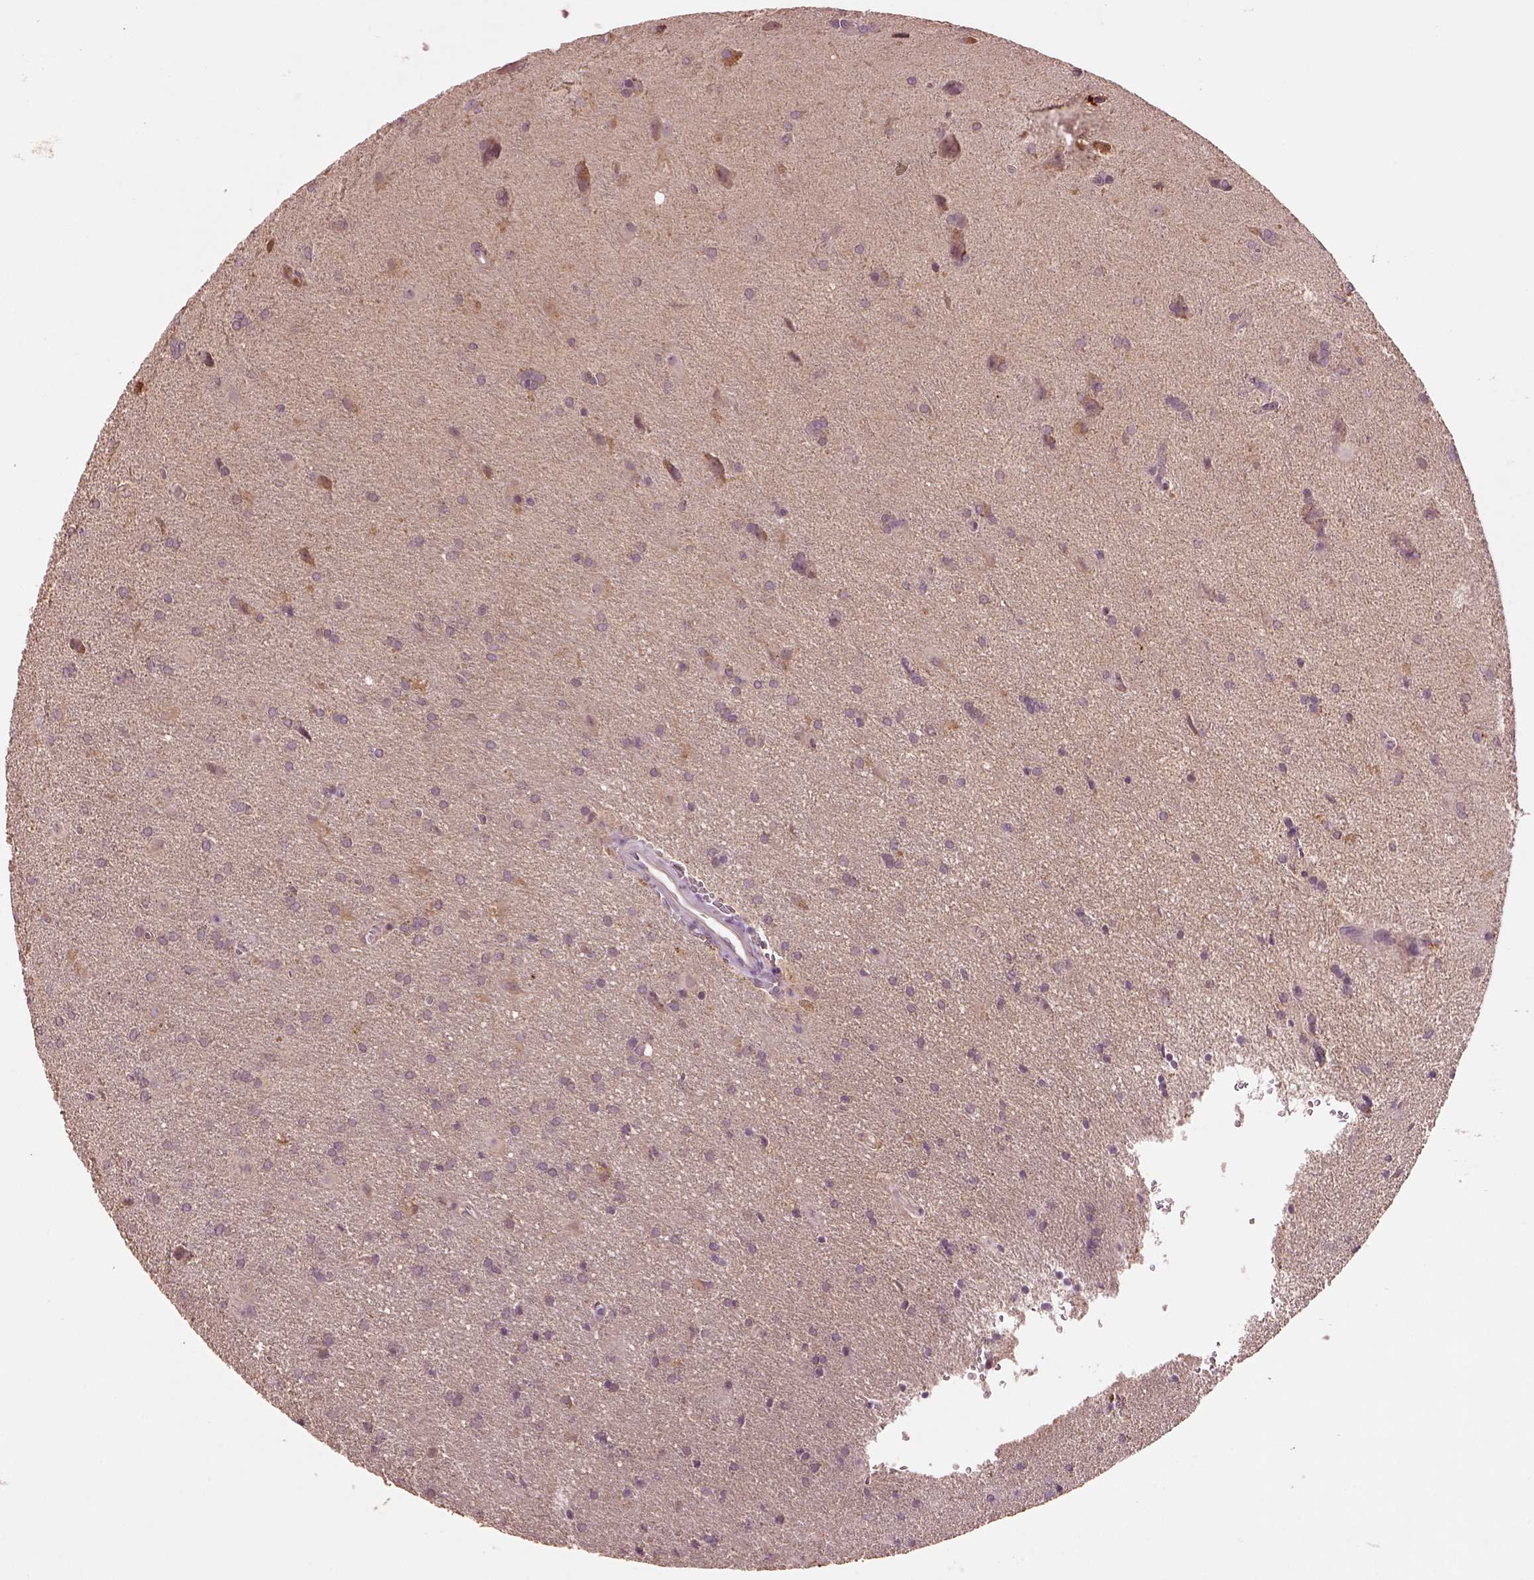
{"staining": {"intensity": "negative", "quantity": "none", "location": "none"}, "tissue": "glioma", "cell_type": "Tumor cells", "image_type": "cancer", "snomed": [{"axis": "morphology", "description": "Glioma, malignant, Low grade"}, {"axis": "topography", "description": "Brain"}], "caption": "Immunohistochemistry (IHC) of human malignant glioma (low-grade) demonstrates no expression in tumor cells.", "gene": "MTHFS", "patient": {"sex": "male", "age": 58}}